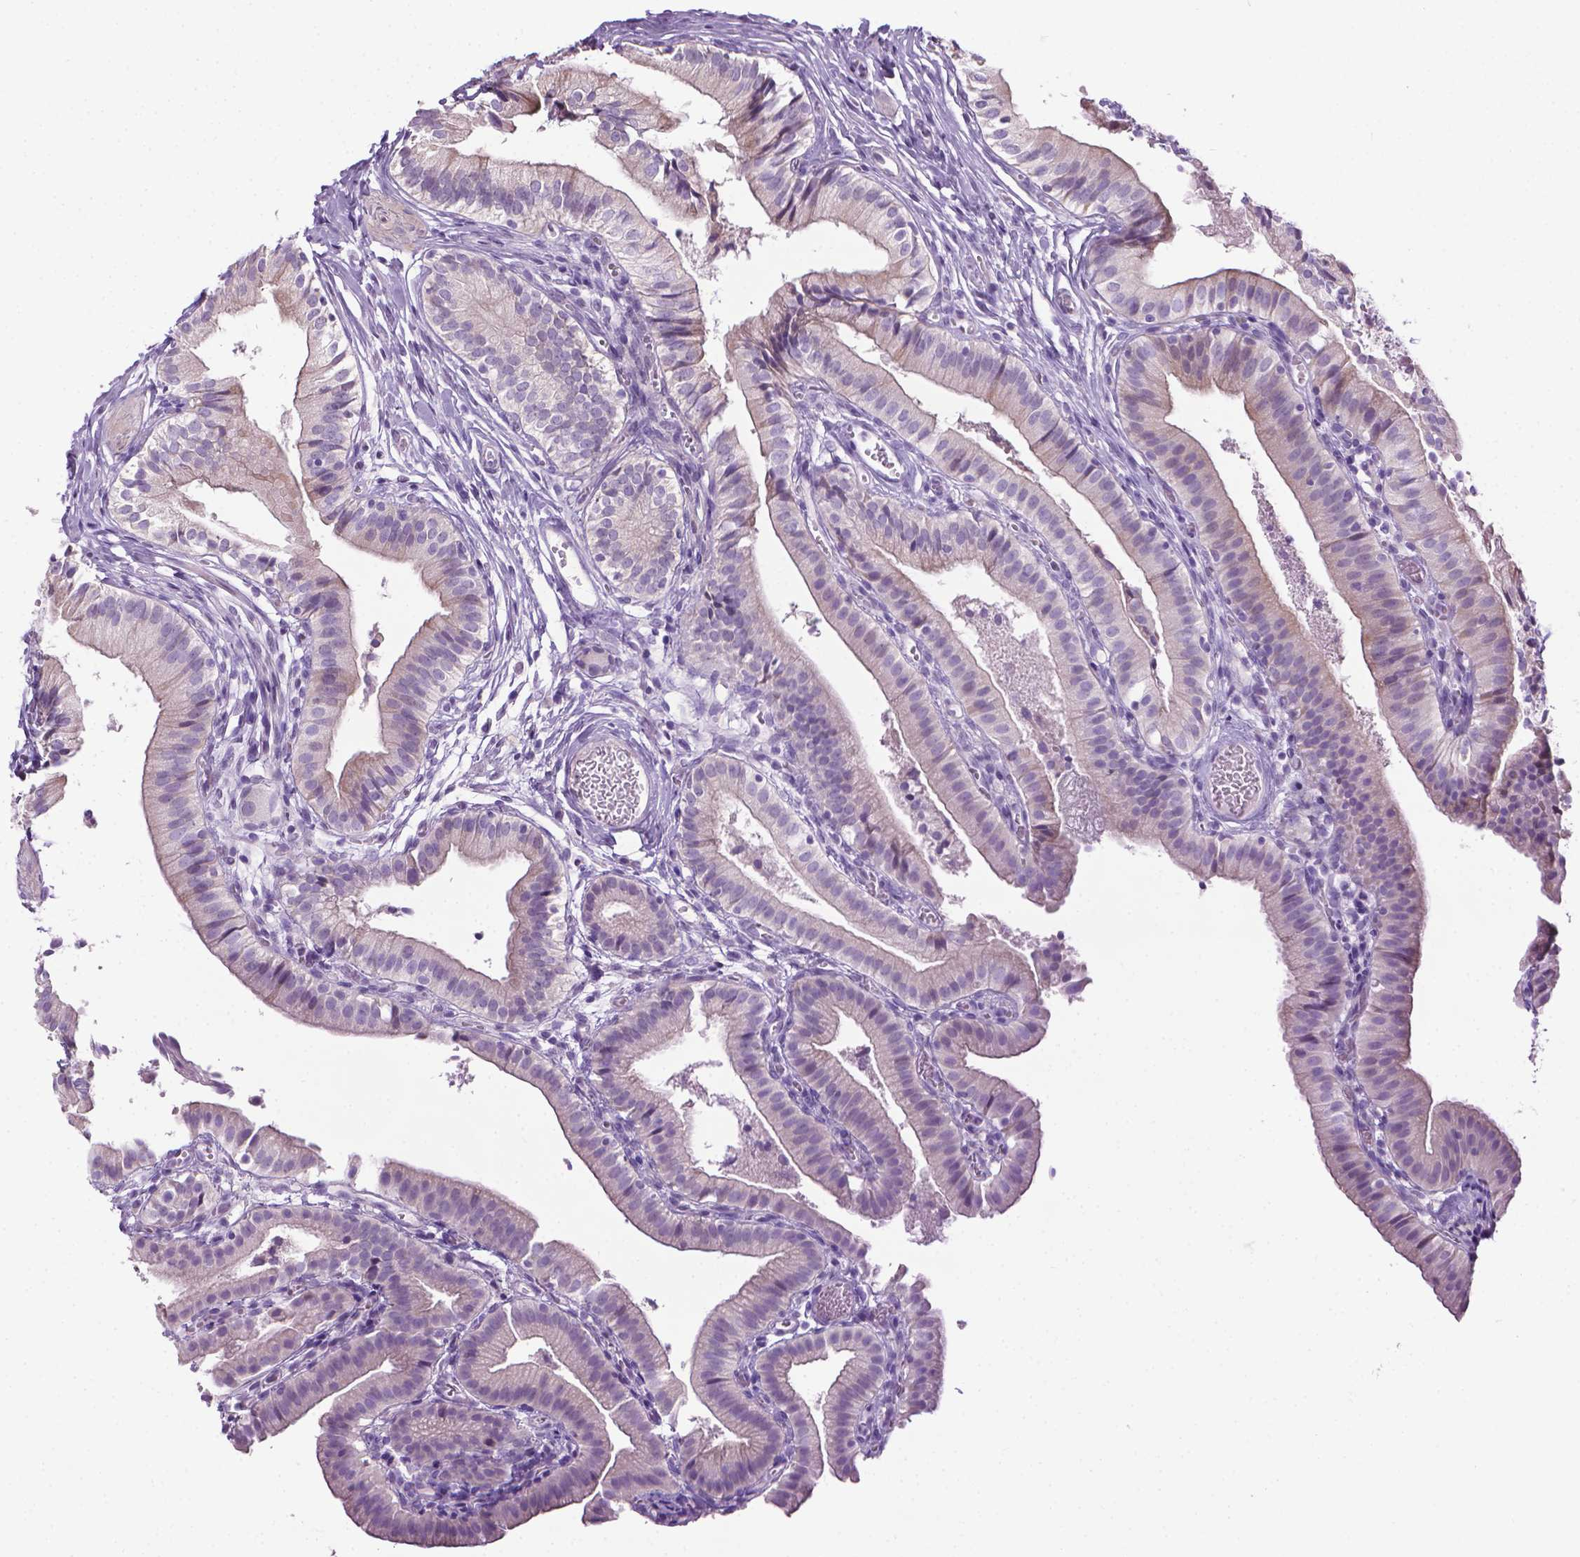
{"staining": {"intensity": "negative", "quantity": "none", "location": "none"}, "tissue": "gallbladder", "cell_type": "Glandular cells", "image_type": "normal", "snomed": [{"axis": "morphology", "description": "Normal tissue, NOS"}, {"axis": "topography", "description": "Gallbladder"}], "caption": "This is an immunohistochemistry micrograph of normal human gallbladder. There is no expression in glandular cells.", "gene": "DNAI7", "patient": {"sex": "female", "age": 47}}